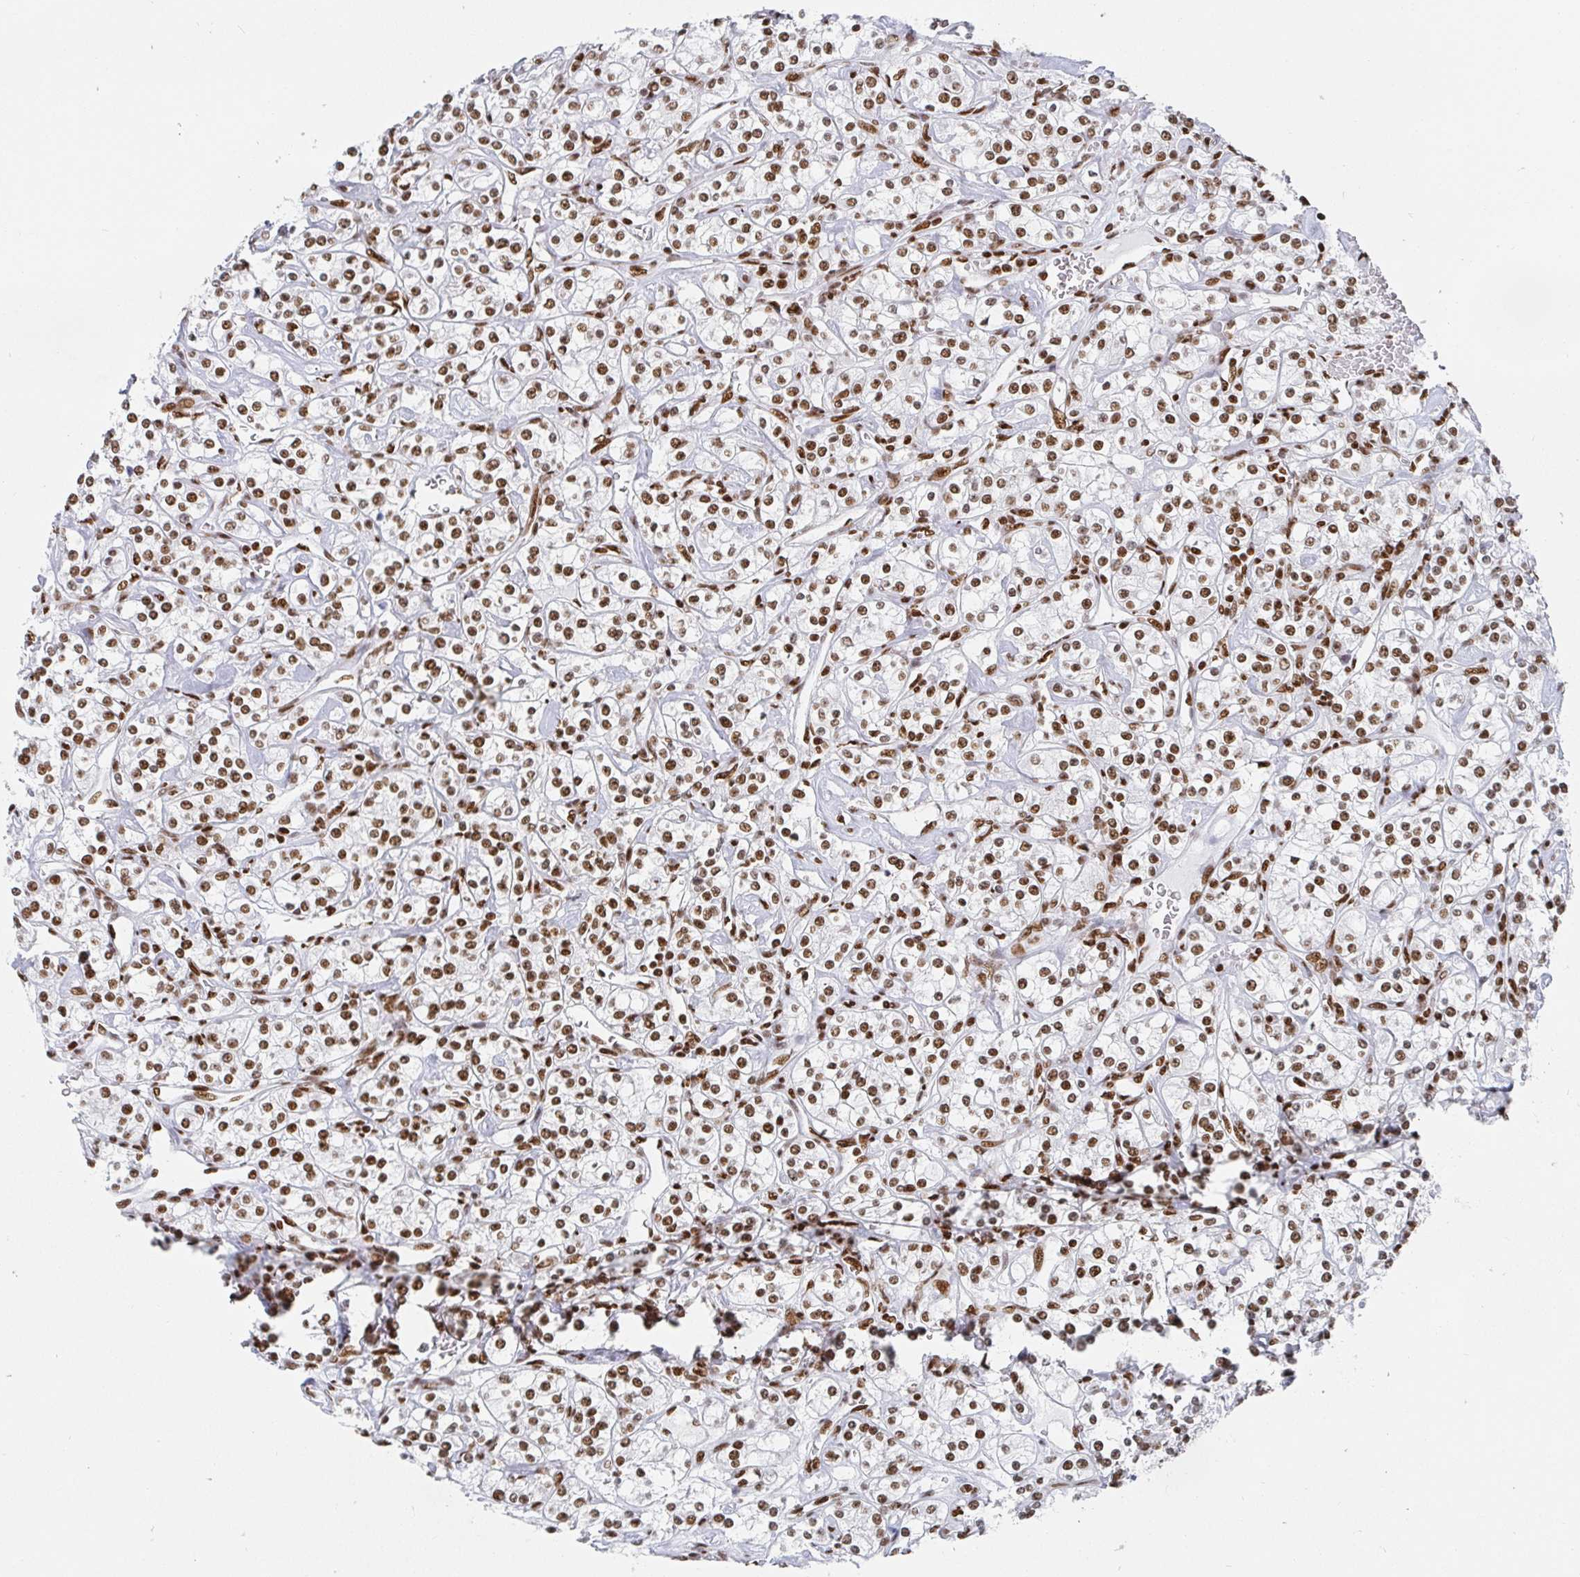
{"staining": {"intensity": "moderate", "quantity": ">75%", "location": "nuclear"}, "tissue": "renal cancer", "cell_type": "Tumor cells", "image_type": "cancer", "snomed": [{"axis": "morphology", "description": "Adenocarcinoma, NOS"}, {"axis": "topography", "description": "Kidney"}], "caption": "Human renal cancer (adenocarcinoma) stained with a brown dye reveals moderate nuclear positive positivity in approximately >75% of tumor cells.", "gene": "EWSR1", "patient": {"sex": "male", "age": 77}}